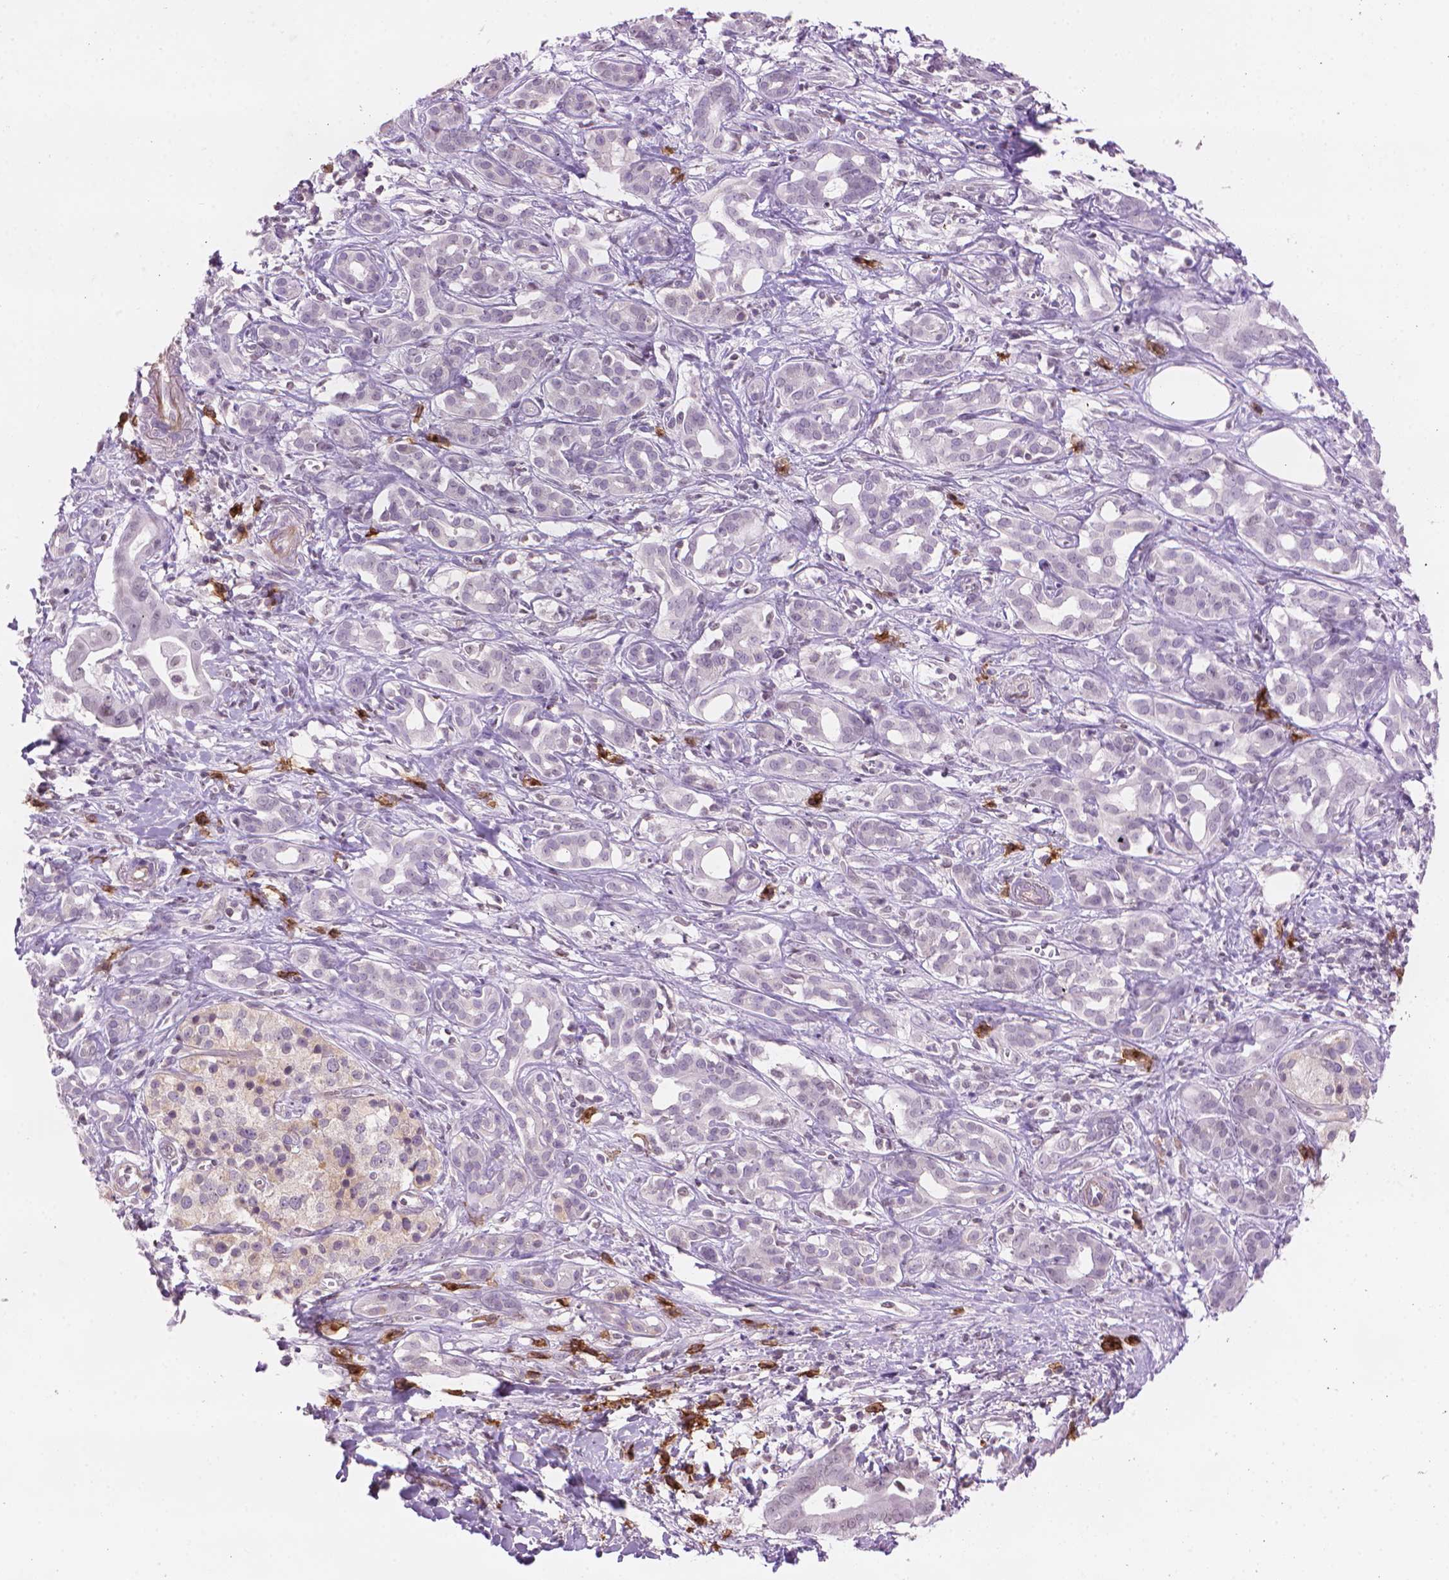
{"staining": {"intensity": "negative", "quantity": "none", "location": "none"}, "tissue": "pancreatic cancer", "cell_type": "Tumor cells", "image_type": "cancer", "snomed": [{"axis": "morphology", "description": "Adenocarcinoma, NOS"}, {"axis": "topography", "description": "Pancreas"}], "caption": "The photomicrograph exhibits no significant expression in tumor cells of pancreatic cancer (adenocarcinoma). (Stains: DAB (3,3'-diaminobenzidine) immunohistochemistry (IHC) with hematoxylin counter stain, Microscopy: brightfield microscopy at high magnification).", "gene": "TMEM184A", "patient": {"sex": "male", "age": 61}}